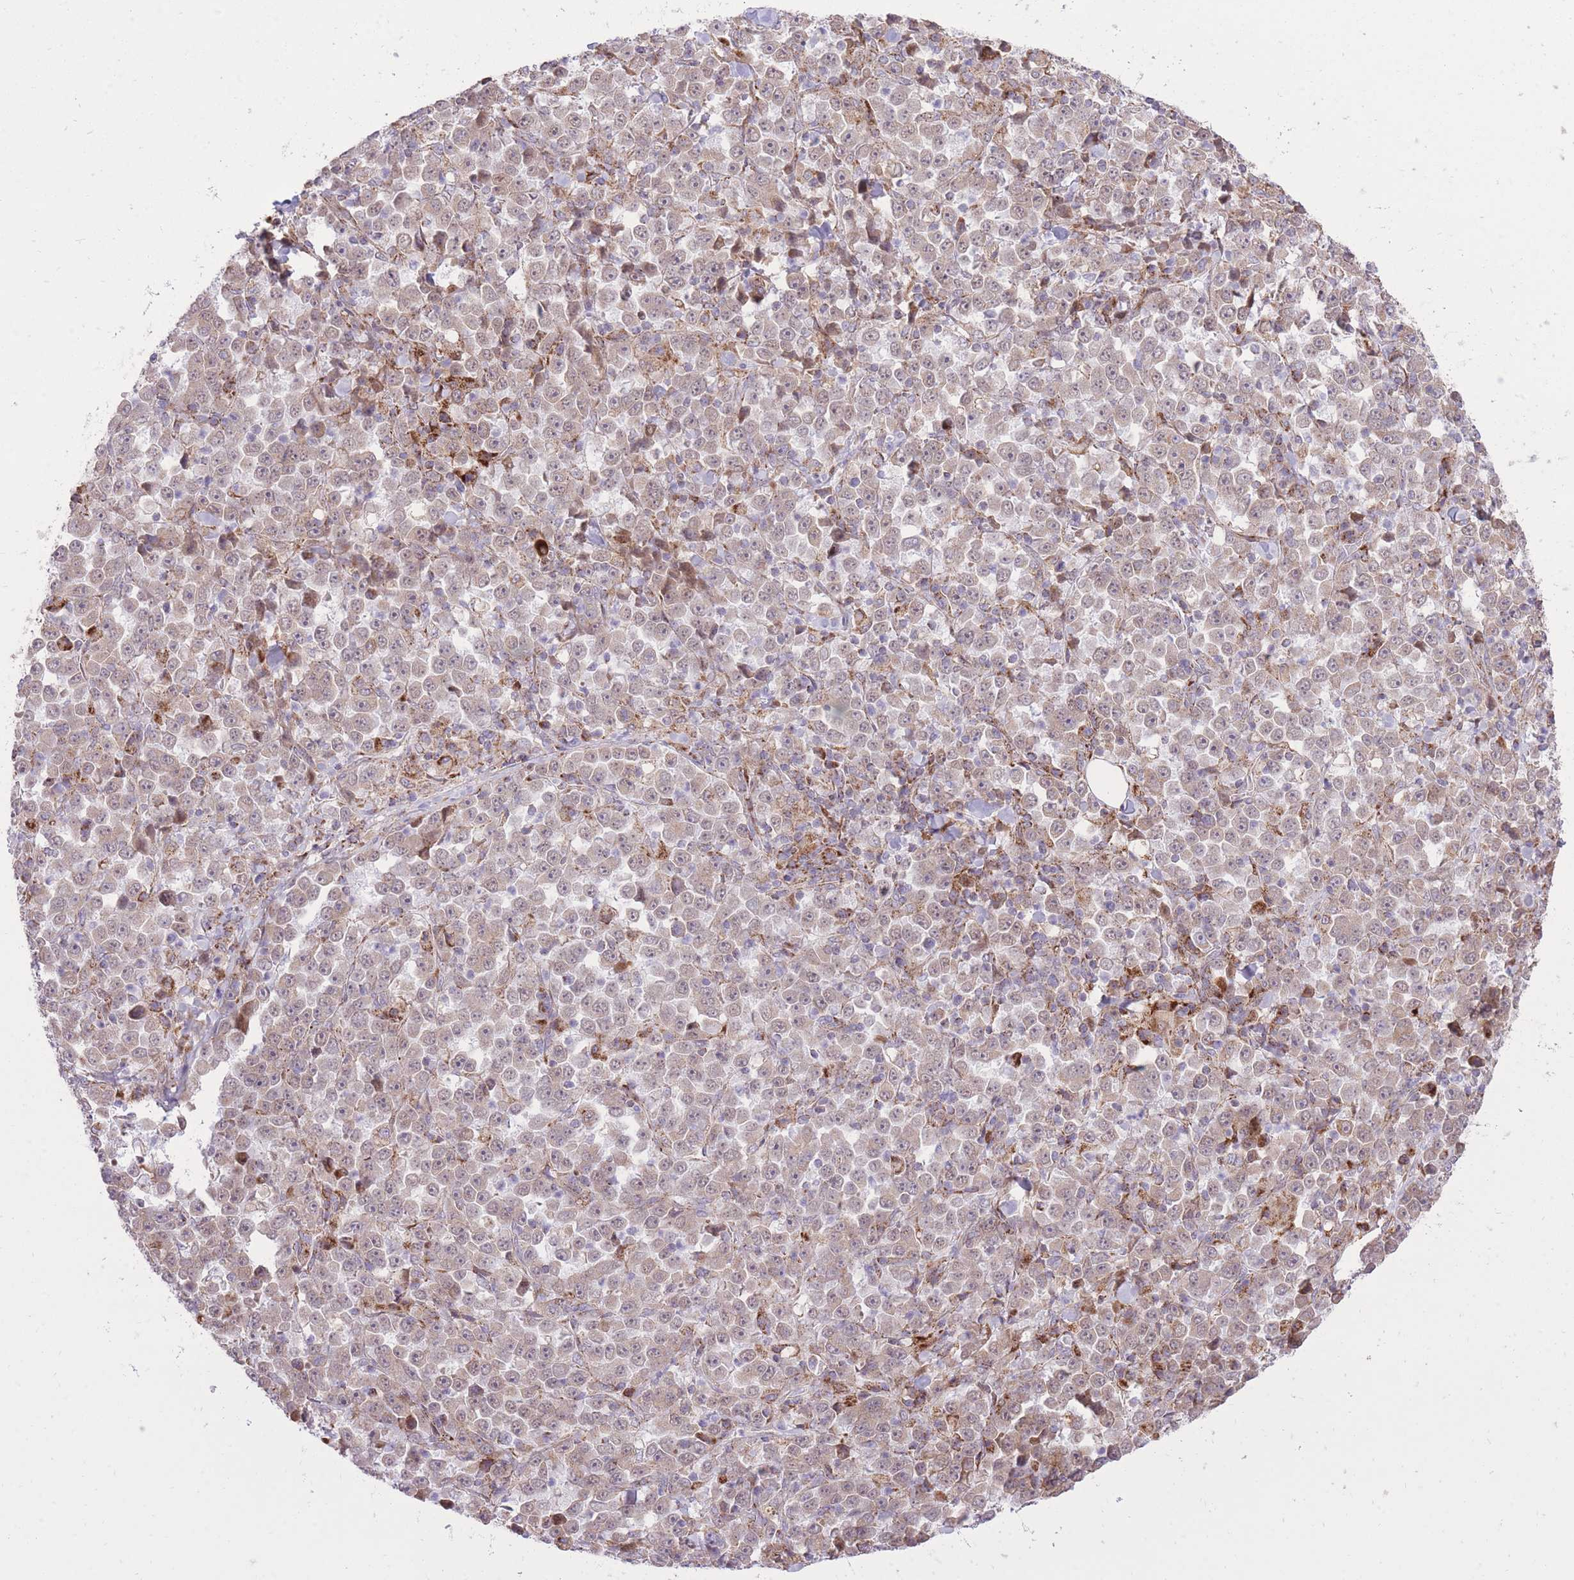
{"staining": {"intensity": "weak", "quantity": "25%-75%", "location": "cytoplasmic/membranous"}, "tissue": "stomach cancer", "cell_type": "Tumor cells", "image_type": "cancer", "snomed": [{"axis": "morphology", "description": "Normal tissue, NOS"}, {"axis": "morphology", "description": "Adenocarcinoma, NOS"}, {"axis": "topography", "description": "Stomach, upper"}, {"axis": "topography", "description": "Stomach"}], "caption": "Human stomach cancer stained with a protein marker reveals weak staining in tumor cells.", "gene": "SLC4A4", "patient": {"sex": "male", "age": 59}}